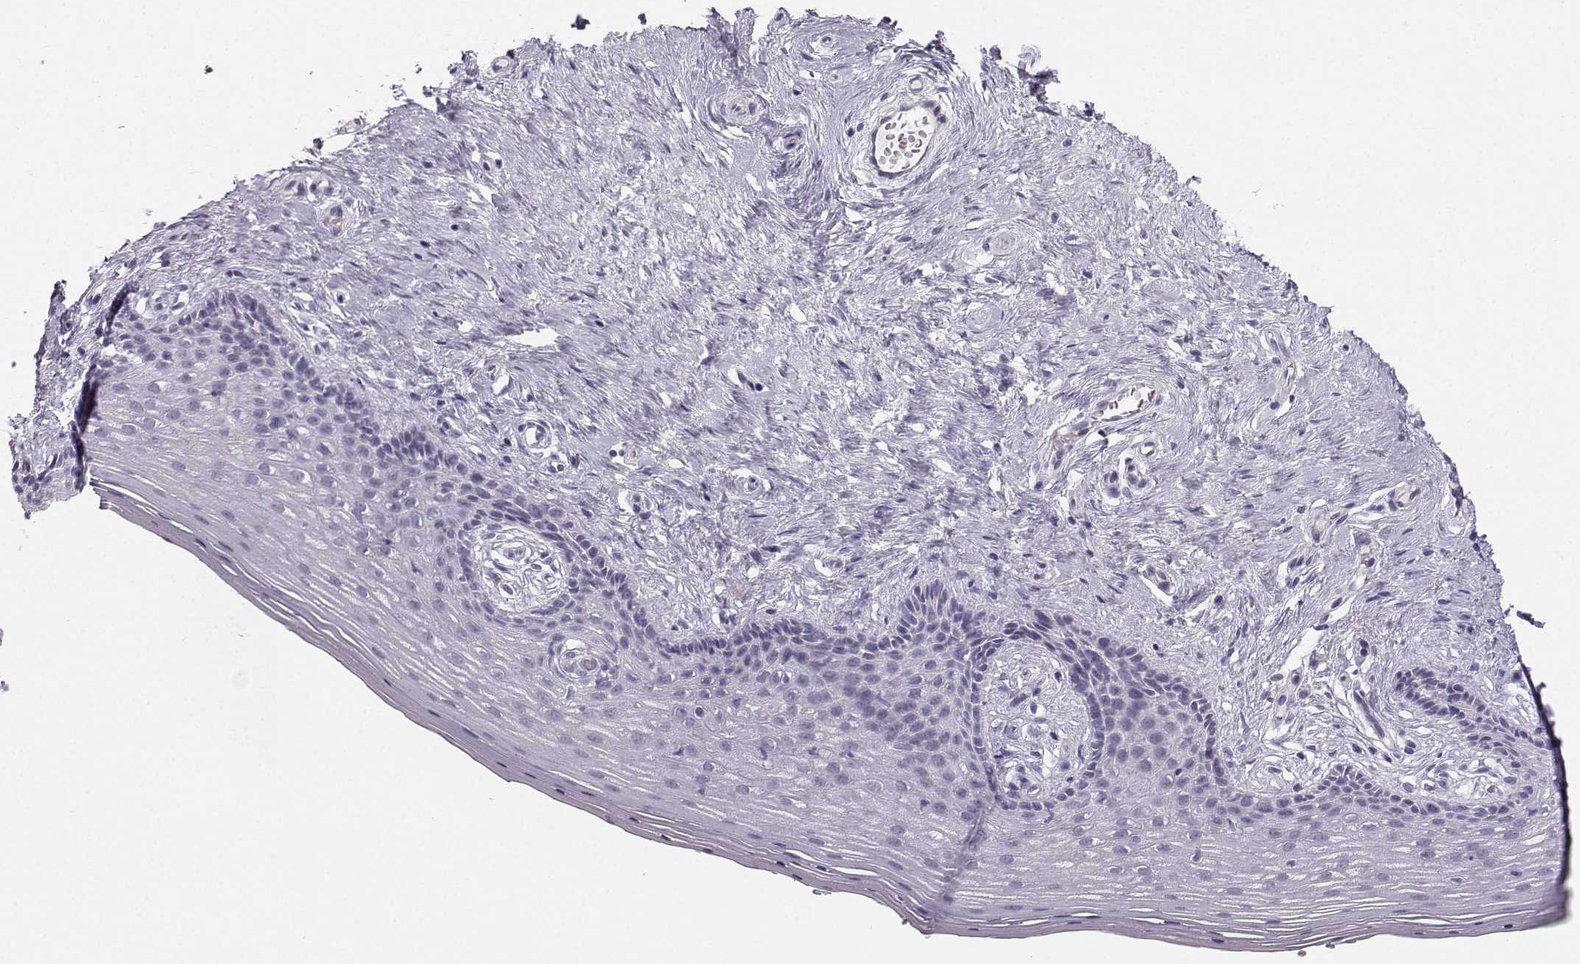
{"staining": {"intensity": "negative", "quantity": "none", "location": "none"}, "tissue": "vagina", "cell_type": "Squamous epithelial cells", "image_type": "normal", "snomed": [{"axis": "morphology", "description": "Normal tissue, NOS"}, {"axis": "topography", "description": "Vagina"}], "caption": "High magnification brightfield microscopy of normal vagina stained with DAB (3,3'-diaminobenzidine) (brown) and counterstained with hematoxylin (blue): squamous epithelial cells show no significant expression. (Stains: DAB (3,3'-diaminobenzidine) IHC with hematoxylin counter stain, Microscopy: brightfield microscopy at high magnification).", "gene": "CASR", "patient": {"sex": "female", "age": 45}}